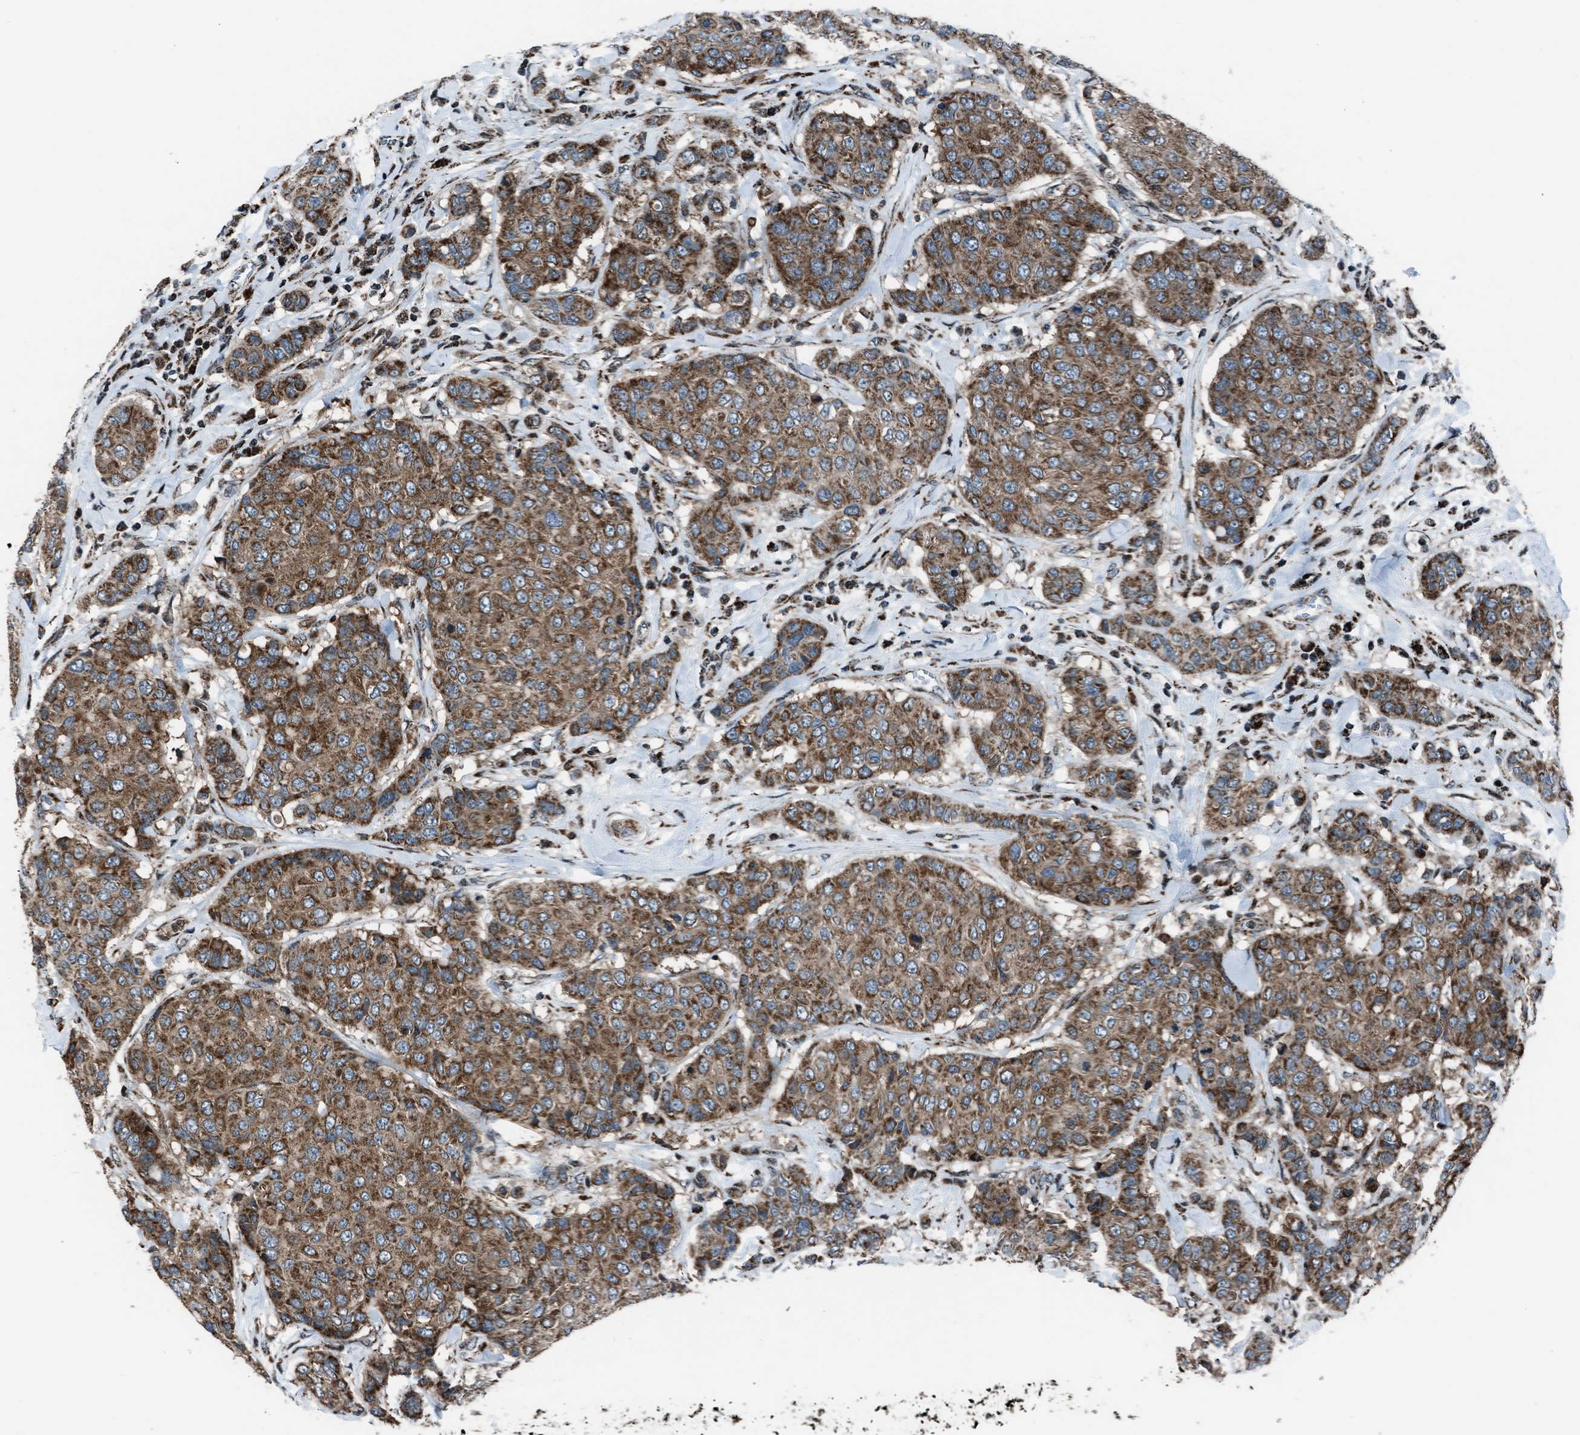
{"staining": {"intensity": "moderate", "quantity": ">75%", "location": "cytoplasmic/membranous"}, "tissue": "breast cancer", "cell_type": "Tumor cells", "image_type": "cancer", "snomed": [{"axis": "morphology", "description": "Duct carcinoma"}, {"axis": "topography", "description": "Breast"}], "caption": "Immunohistochemistry of breast cancer reveals medium levels of moderate cytoplasmic/membranous staining in about >75% of tumor cells.", "gene": "MORC3", "patient": {"sex": "female", "age": 27}}